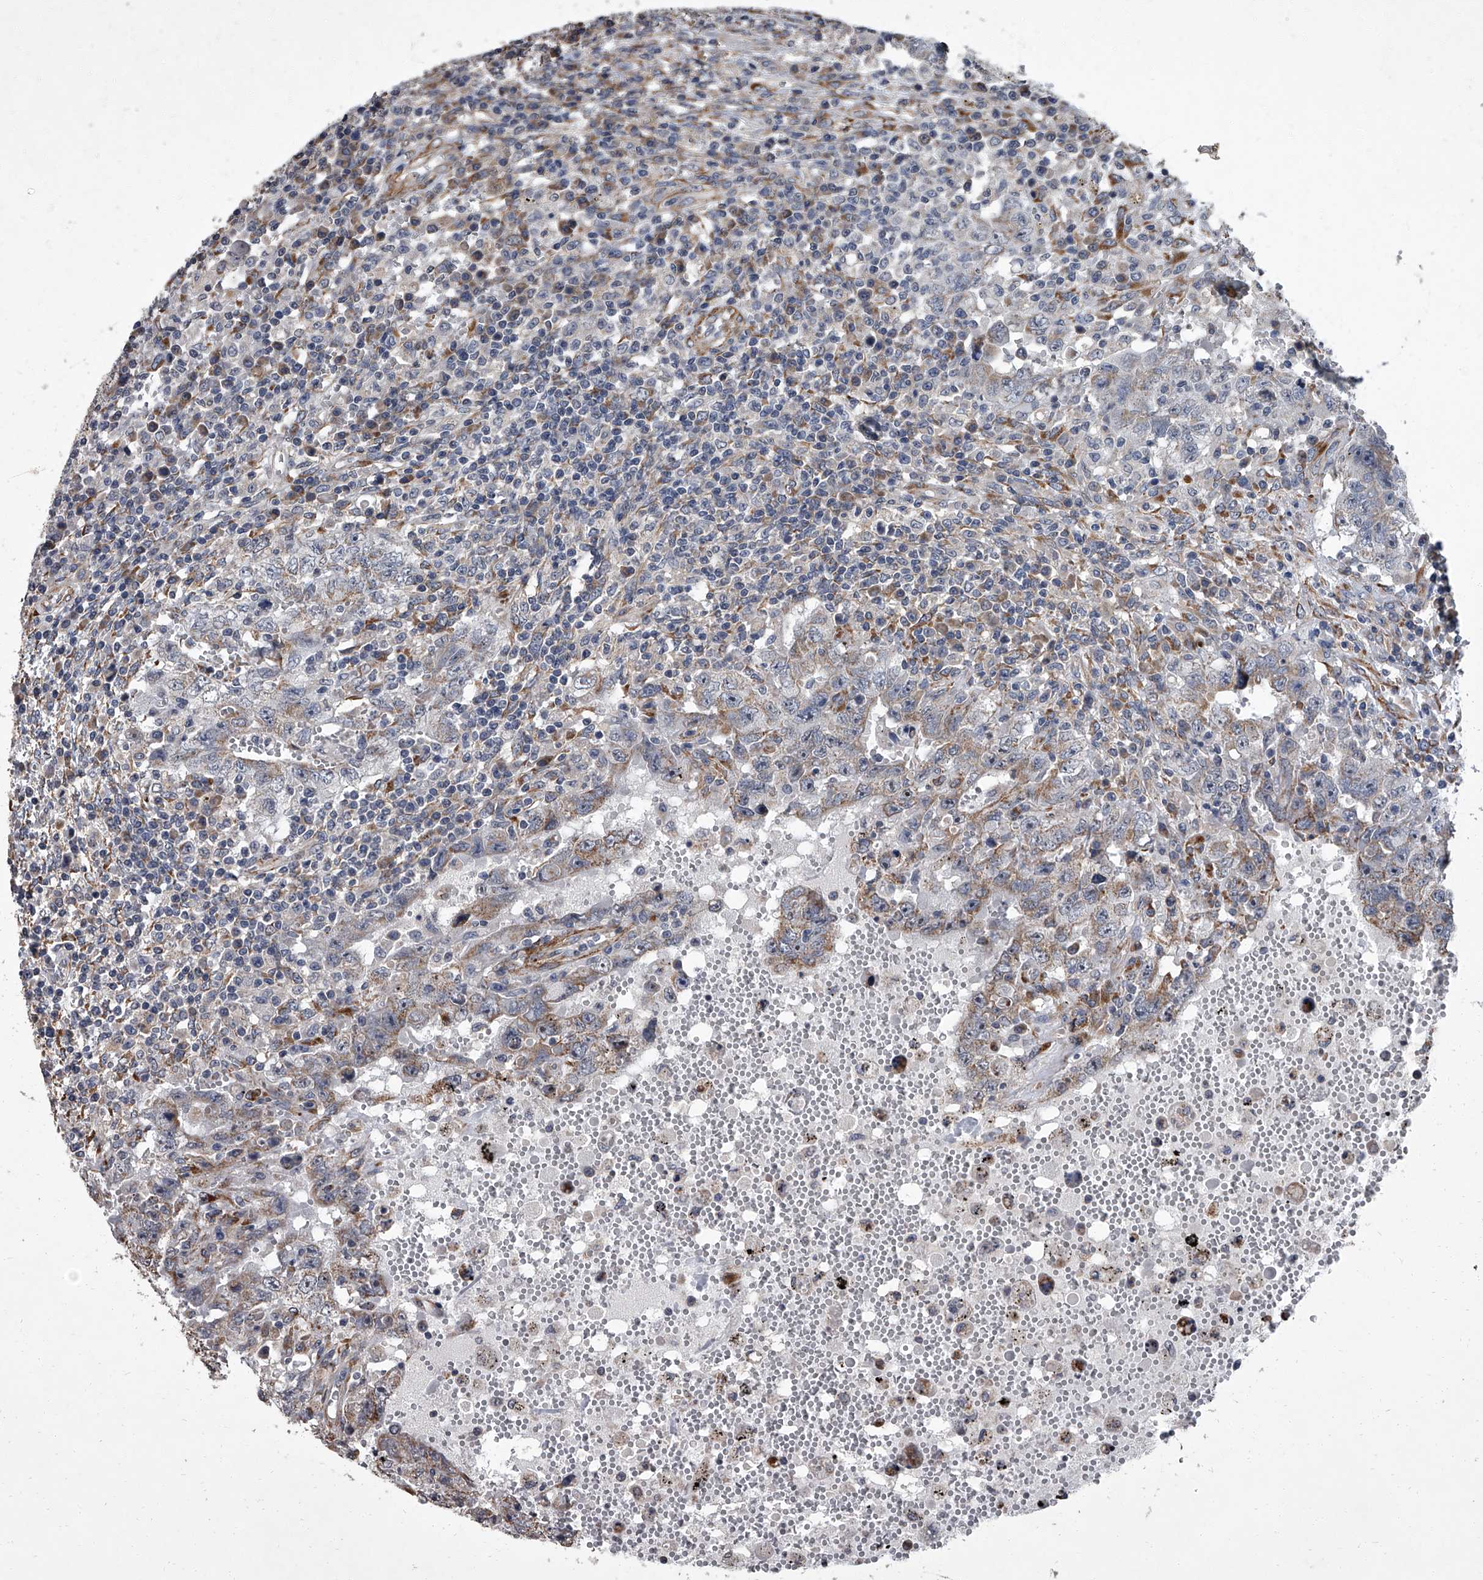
{"staining": {"intensity": "weak", "quantity": "25%-75%", "location": "cytoplasmic/membranous"}, "tissue": "testis cancer", "cell_type": "Tumor cells", "image_type": "cancer", "snomed": [{"axis": "morphology", "description": "Carcinoma, Embryonal, NOS"}, {"axis": "topography", "description": "Testis"}], "caption": "Immunohistochemical staining of testis cancer reveals low levels of weak cytoplasmic/membranous staining in about 25%-75% of tumor cells.", "gene": "SIRT4", "patient": {"sex": "male", "age": 26}}